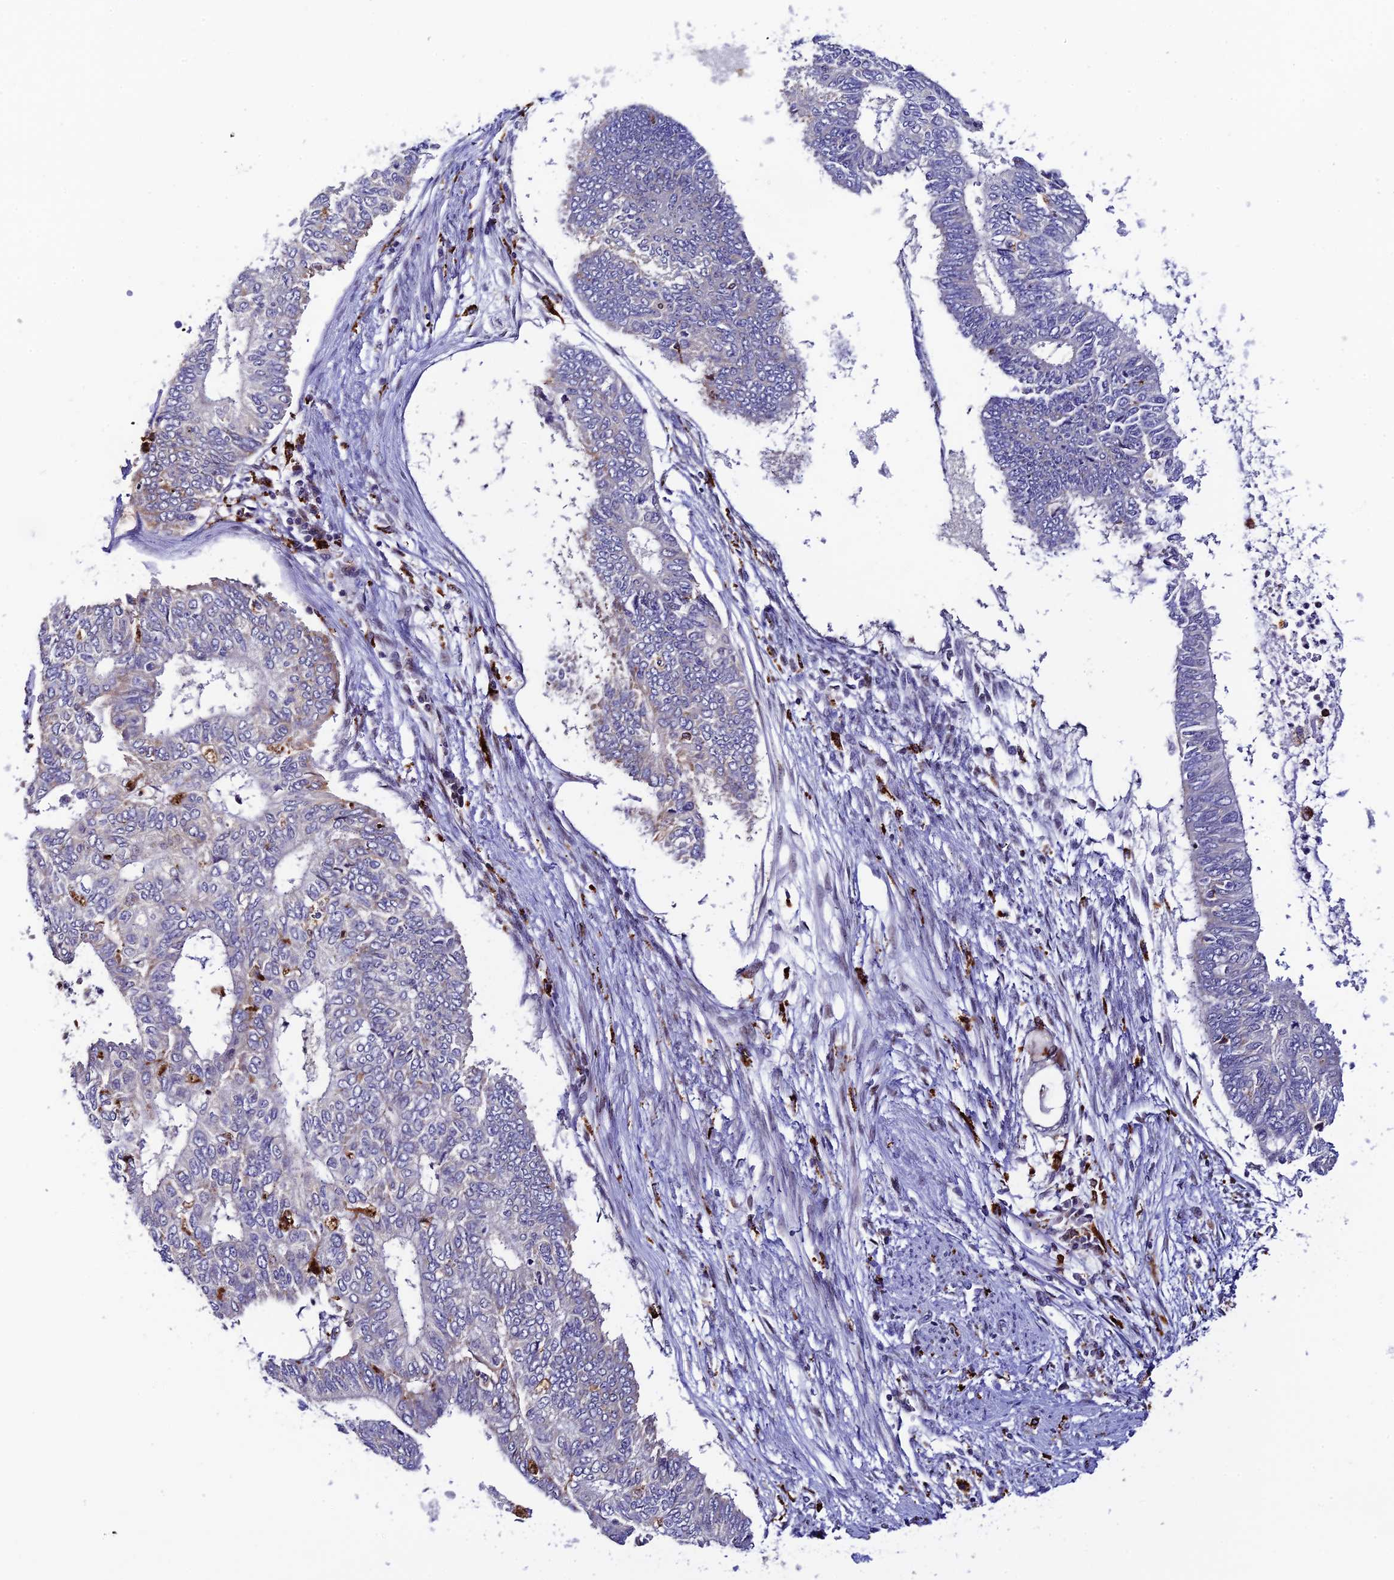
{"staining": {"intensity": "negative", "quantity": "none", "location": "none"}, "tissue": "endometrial cancer", "cell_type": "Tumor cells", "image_type": "cancer", "snomed": [{"axis": "morphology", "description": "Adenocarcinoma, NOS"}, {"axis": "topography", "description": "Endometrium"}], "caption": "Endometrial cancer (adenocarcinoma) was stained to show a protein in brown. There is no significant expression in tumor cells. Brightfield microscopy of immunohistochemistry (IHC) stained with DAB (brown) and hematoxylin (blue), captured at high magnification.", "gene": "HIC1", "patient": {"sex": "female", "age": 68}}